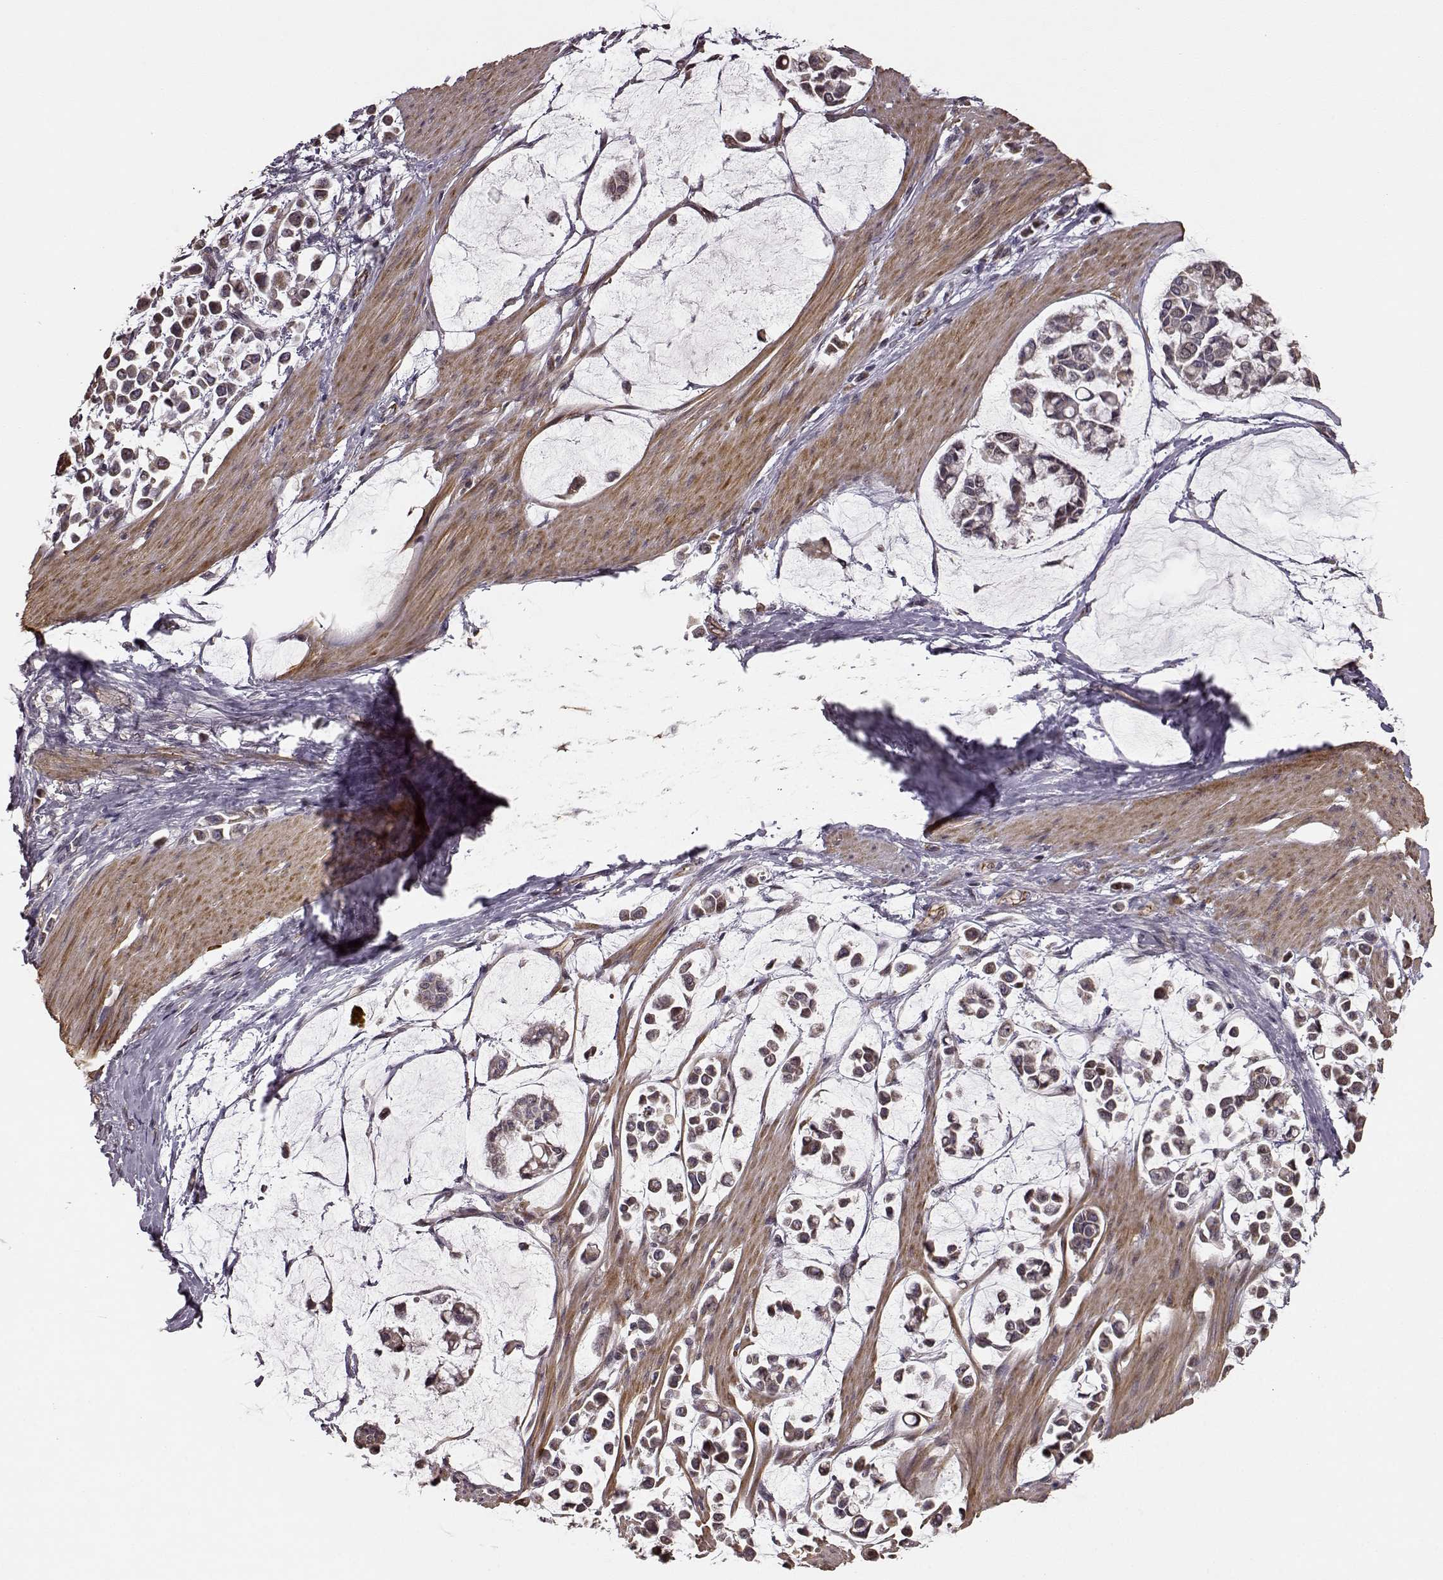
{"staining": {"intensity": "negative", "quantity": "none", "location": "none"}, "tissue": "stomach cancer", "cell_type": "Tumor cells", "image_type": "cancer", "snomed": [{"axis": "morphology", "description": "Adenocarcinoma, NOS"}, {"axis": "topography", "description": "Stomach"}], "caption": "DAB immunohistochemical staining of stomach cancer demonstrates no significant staining in tumor cells.", "gene": "BACH2", "patient": {"sex": "male", "age": 82}}